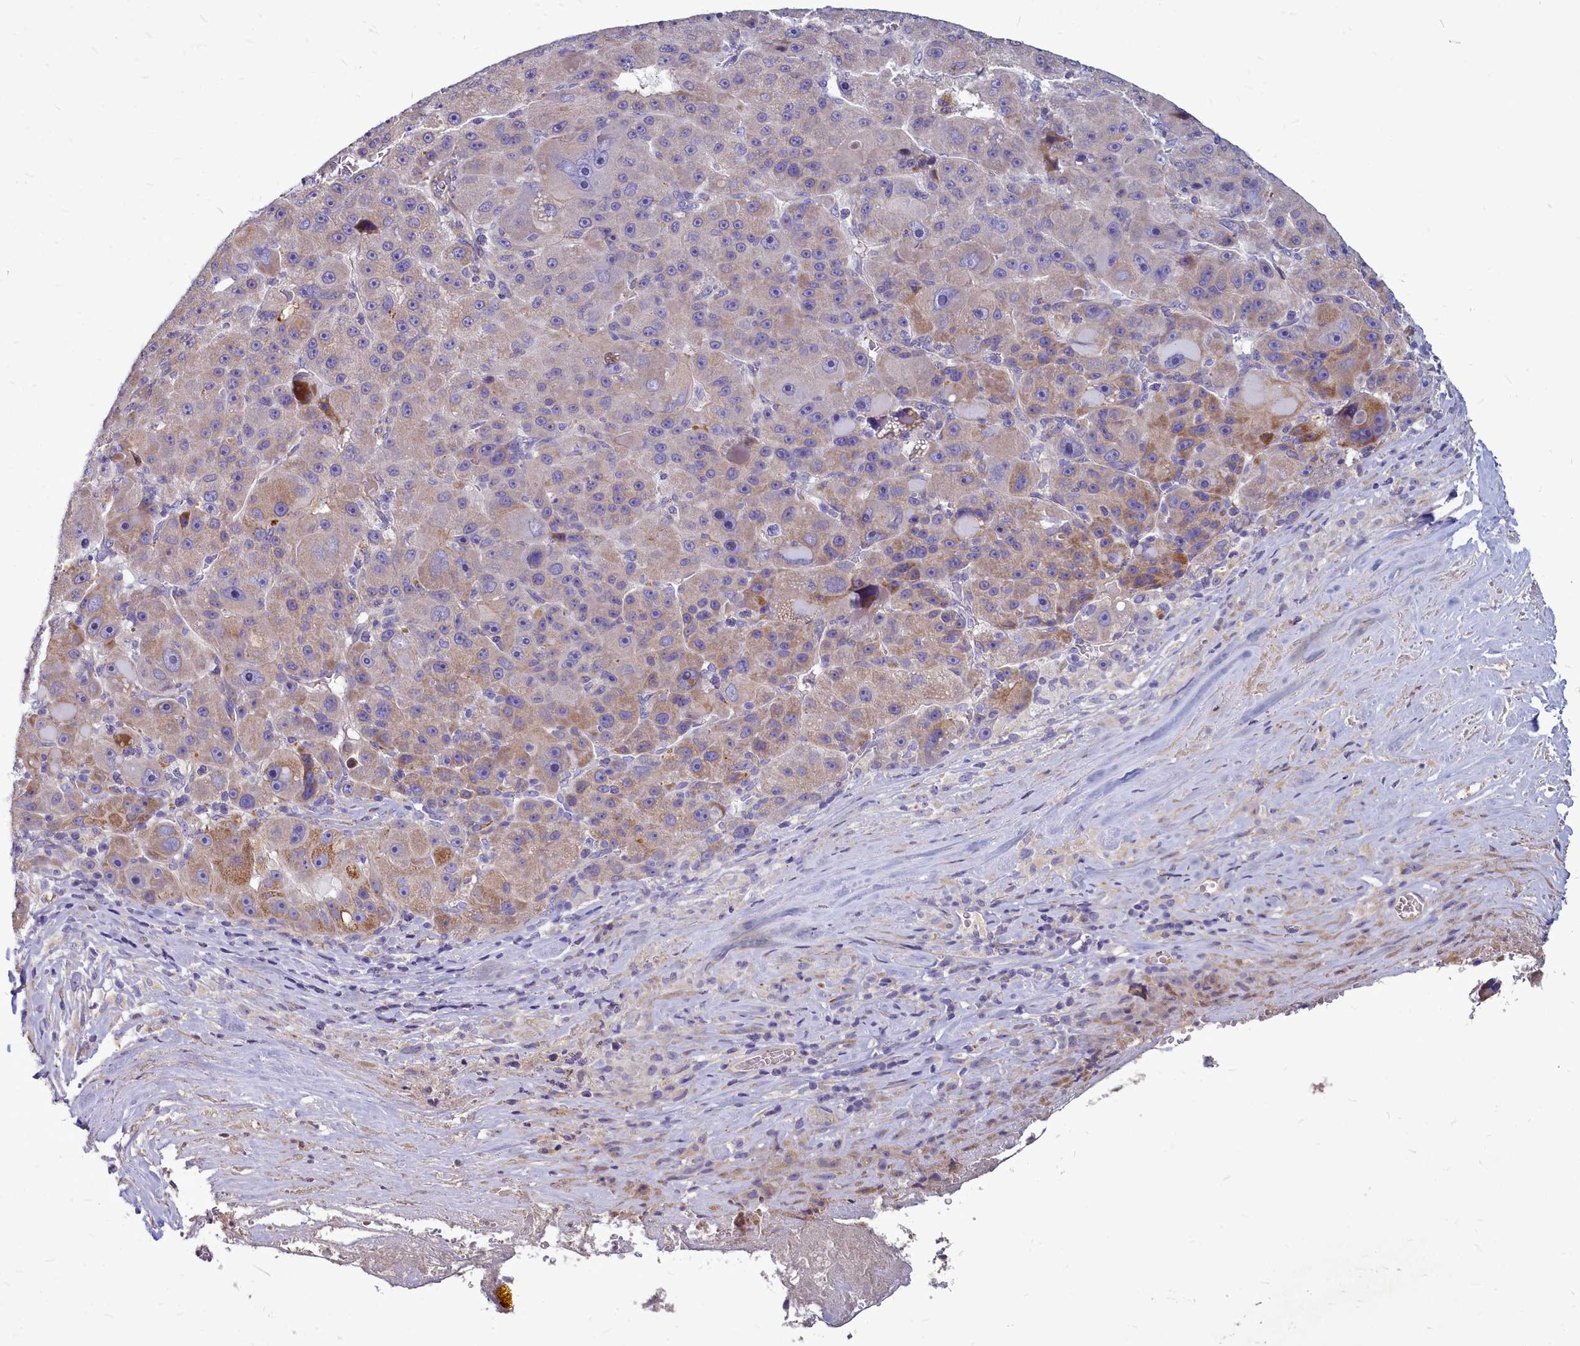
{"staining": {"intensity": "moderate", "quantity": "<25%", "location": "cytoplasmic/membranous"}, "tissue": "liver cancer", "cell_type": "Tumor cells", "image_type": "cancer", "snomed": [{"axis": "morphology", "description": "Carcinoma, Hepatocellular, NOS"}, {"axis": "topography", "description": "Liver"}], "caption": "Protein expression analysis of liver cancer (hepatocellular carcinoma) shows moderate cytoplasmic/membranous expression in about <25% of tumor cells.", "gene": "SMPD4", "patient": {"sex": "male", "age": 76}}